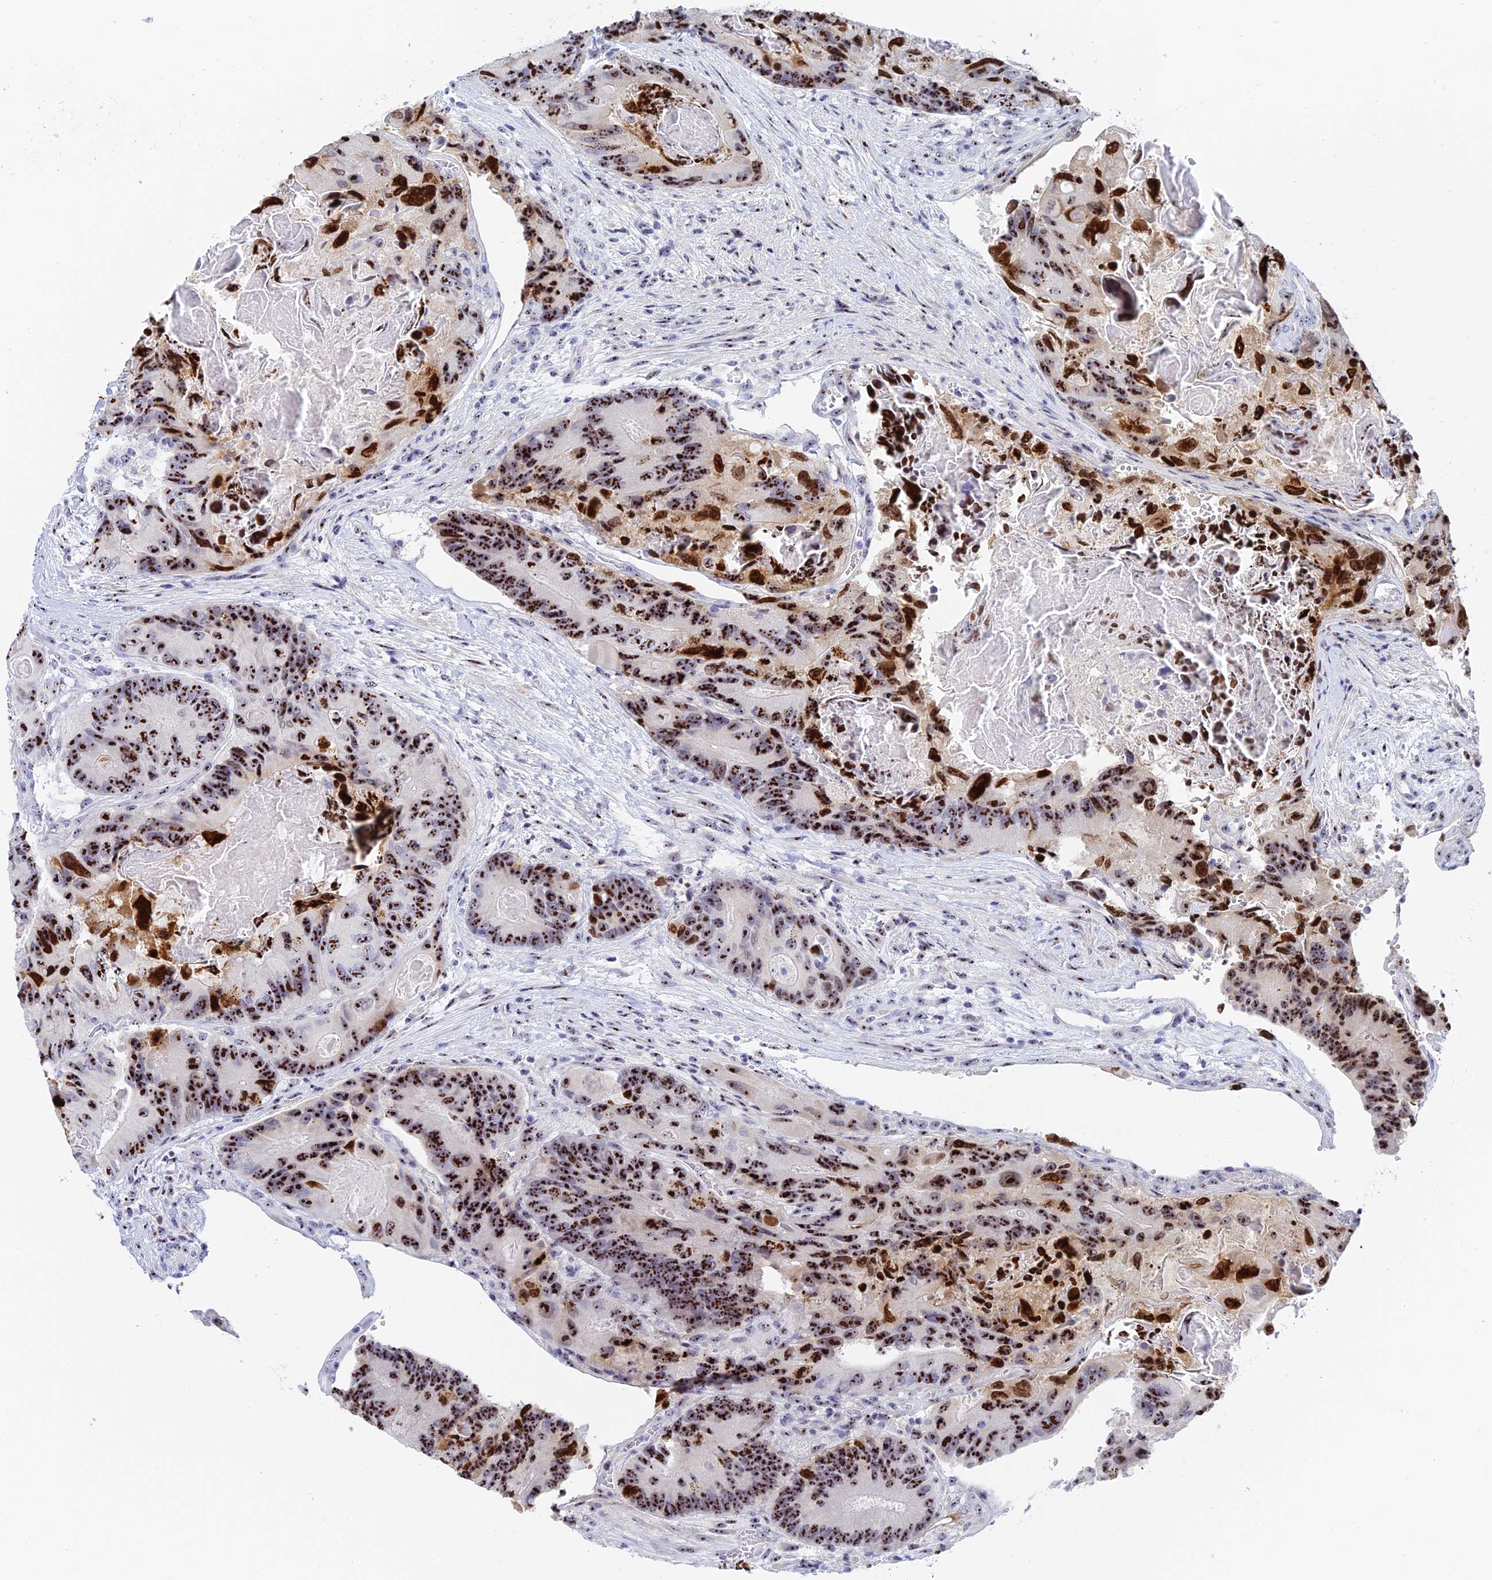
{"staining": {"intensity": "strong", "quantity": ">75%", "location": "nuclear"}, "tissue": "colorectal cancer", "cell_type": "Tumor cells", "image_type": "cancer", "snomed": [{"axis": "morphology", "description": "Adenocarcinoma, NOS"}, {"axis": "topography", "description": "Colon"}], "caption": "Immunohistochemistry (IHC) histopathology image of neoplastic tissue: adenocarcinoma (colorectal) stained using IHC exhibits high levels of strong protein expression localized specifically in the nuclear of tumor cells, appearing as a nuclear brown color.", "gene": "RSL1D1", "patient": {"sex": "male", "age": 84}}